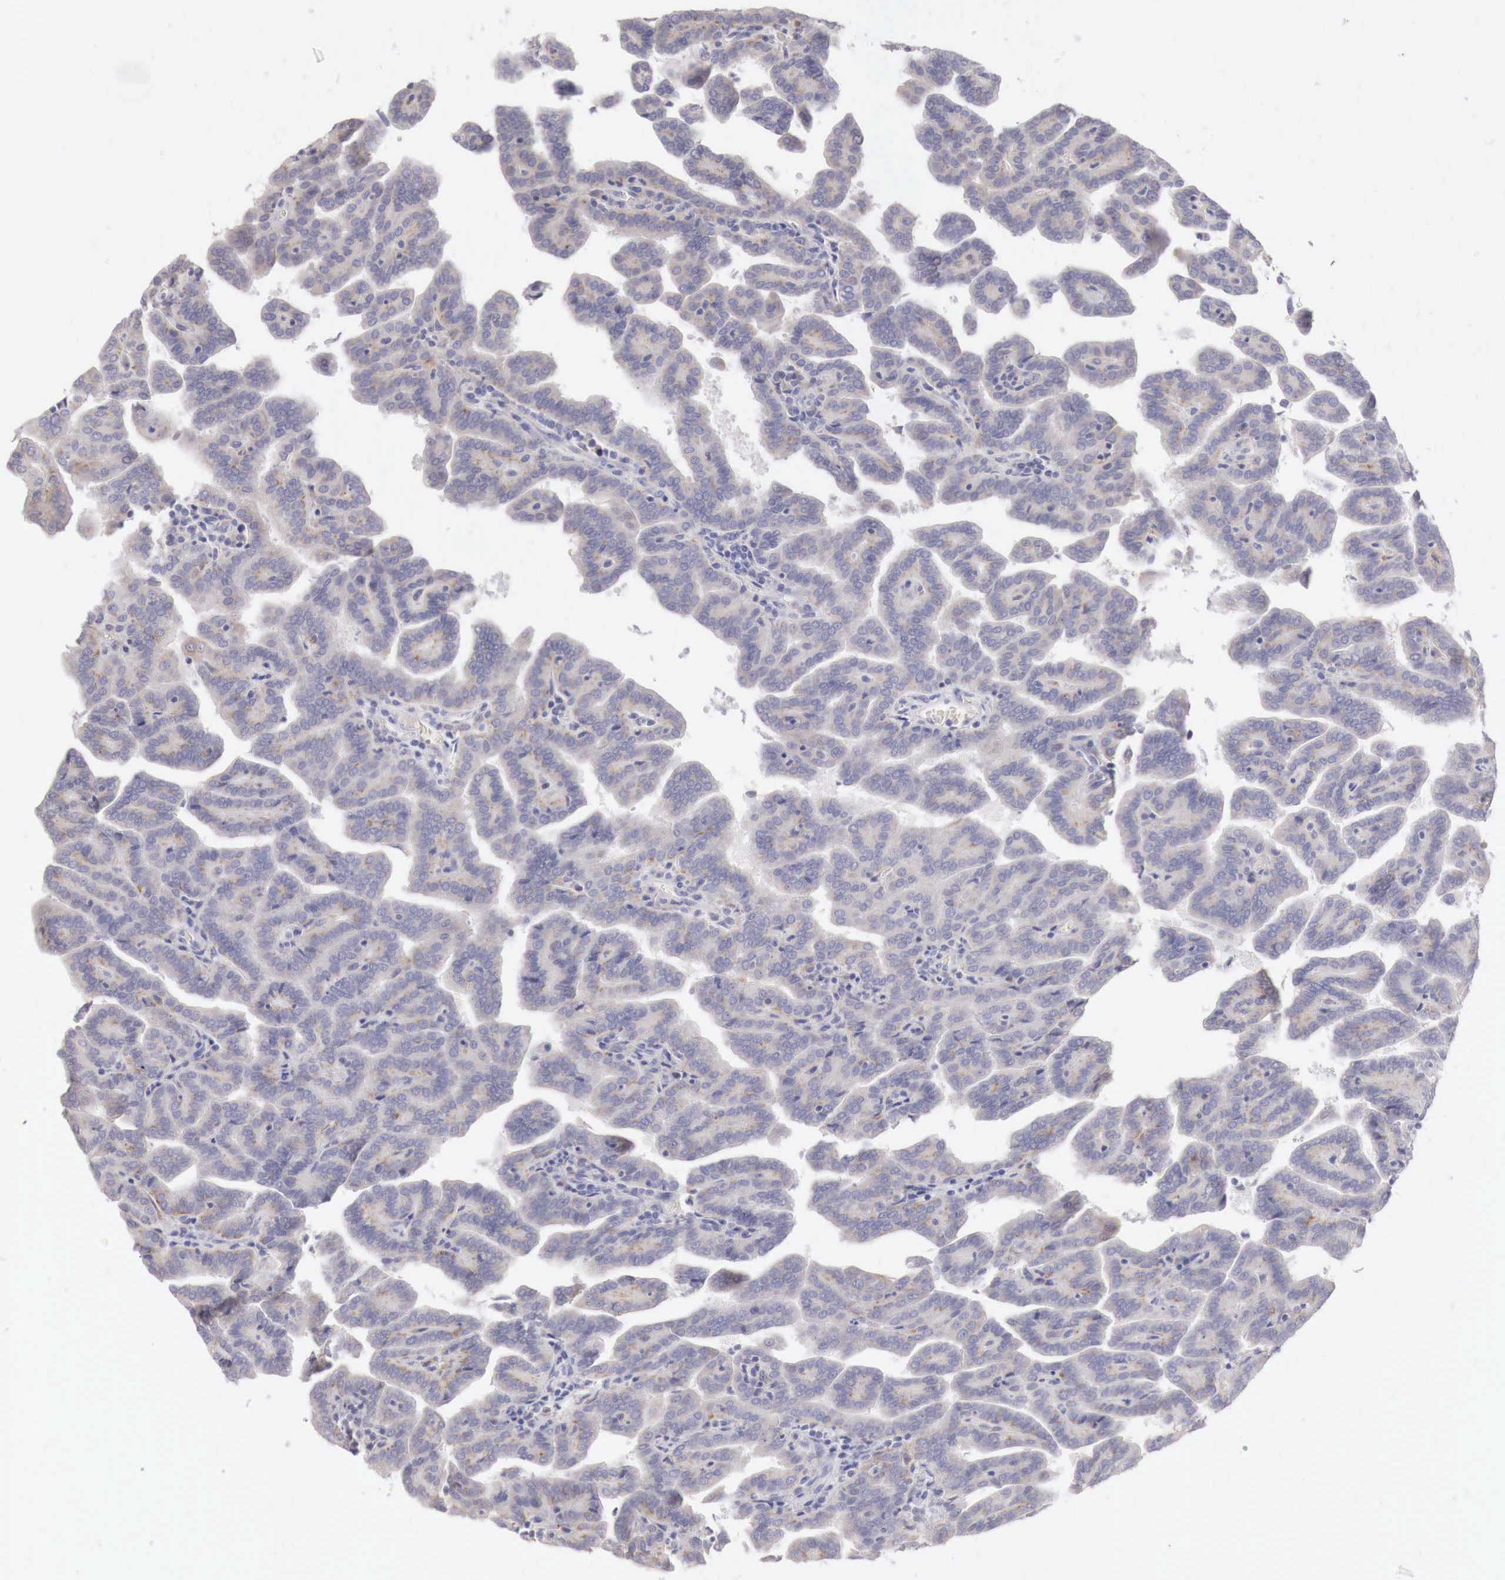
{"staining": {"intensity": "weak", "quantity": ">75%", "location": "cytoplasmic/membranous"}, "tissue": "renal cancer", "cell_type": "Tumor cells", "image_type": "cancer", "snomed": [{"axis": "morphology", "description": "Adenocarcinoma, NOS"}, {"axis": "topography", "description": "Kidney"}], "caption": "Immunohistochemistry (DAB (3,3'-diaminobenzidine)) staining of renal cancer (adenocarcinoma) displays weak cytoplasmic/membranous protein positivity in about >75% of tumor cells.", "gene": "NSDHL", "patient": {"sex": "male", "age": 61}}